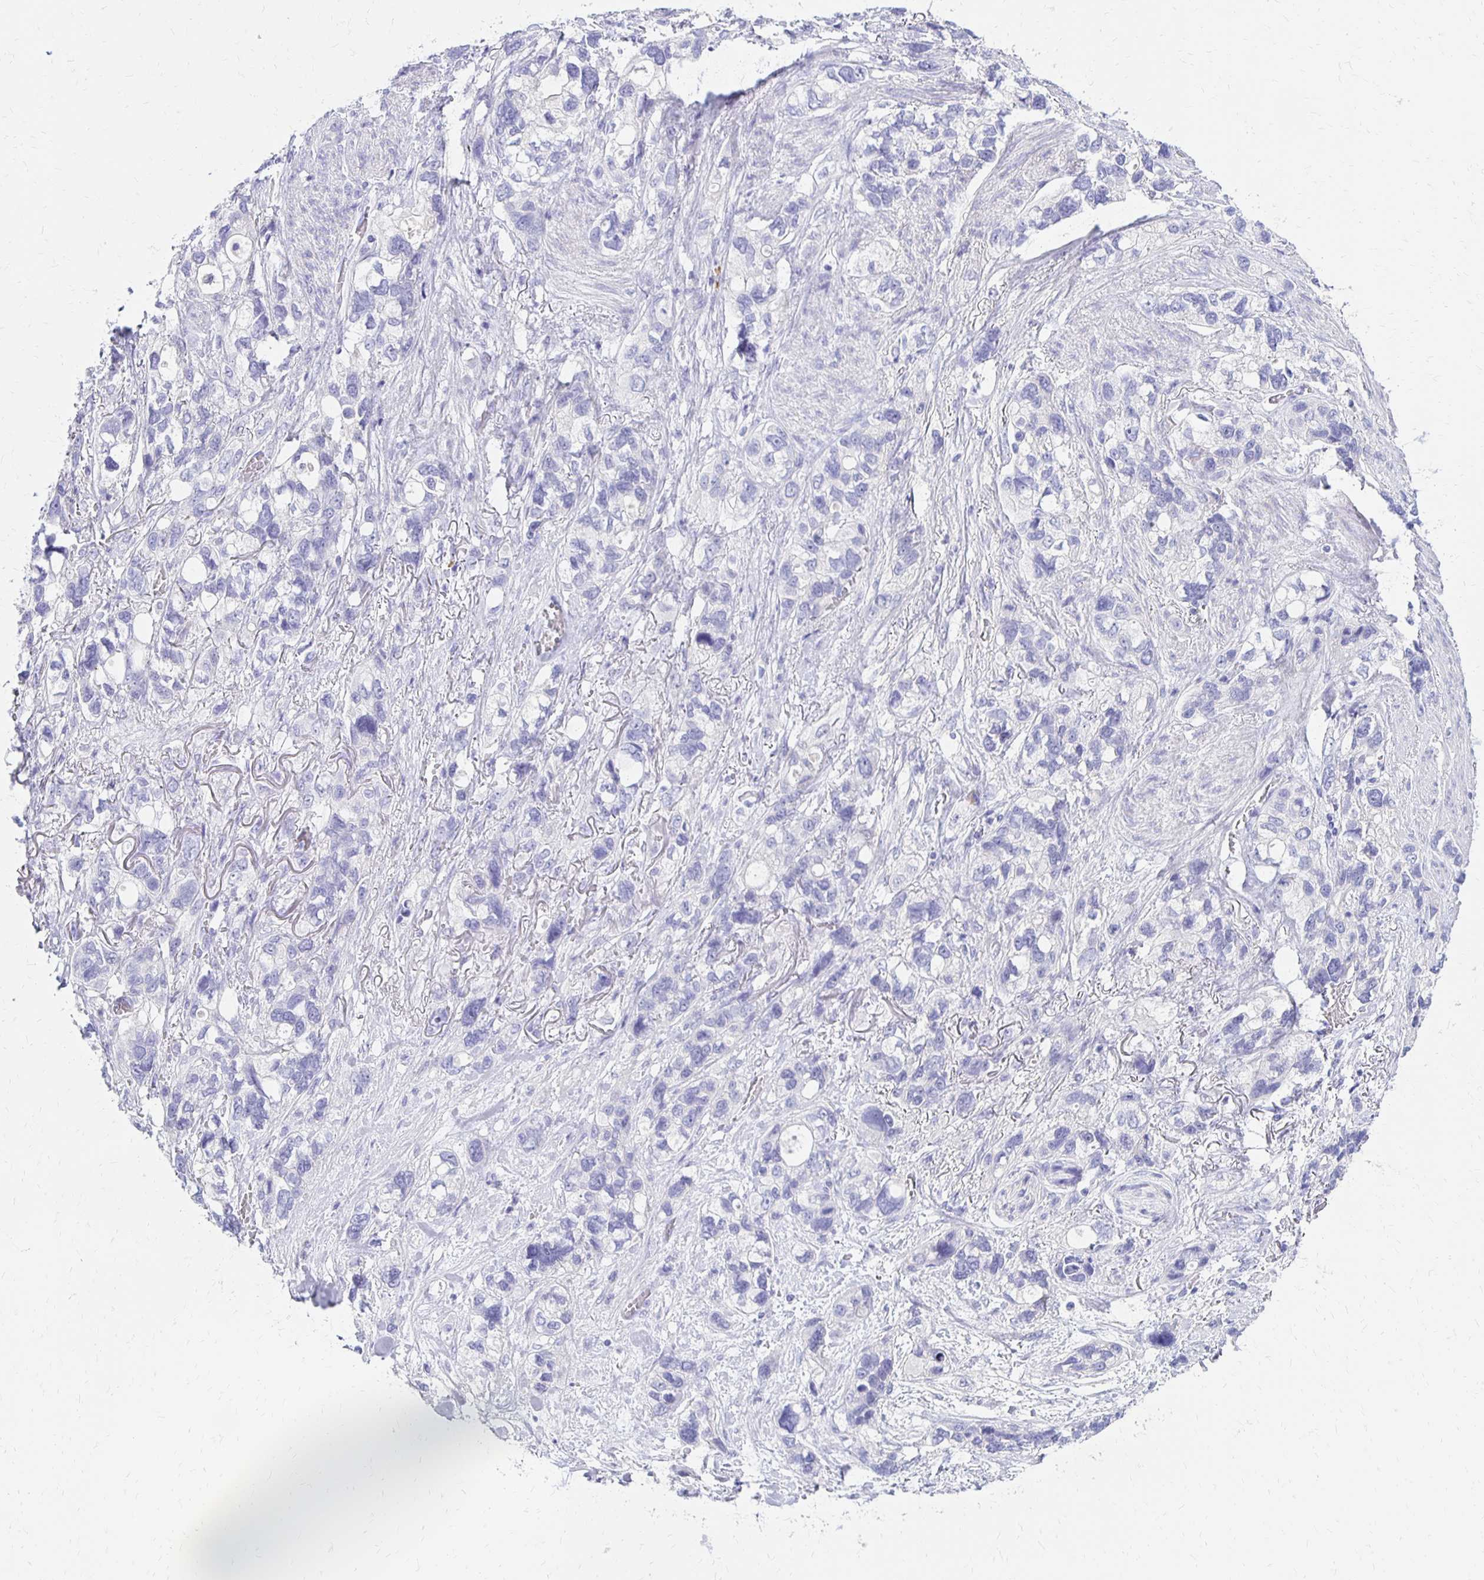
{"staining": {"intensity": "negative", "quantity": "none", "location": "none"}, "tissue": "stomach cancer", "cell_type": "Tumor cells", "image_type": "cancer", "snomed": [{"axis": "morphology", "description": "Adenocarcinoma, NOS"}, {"axis": "topography", "description": "Stomach, upper"}], "caption": "High power microscopy image of an immunohistochemistry micrograph of adenocarcinoma (stomach), revealing no significant staining in tumor cells.", "gene": "FNTB", "patient": {"sex": "female", "age": 81}}